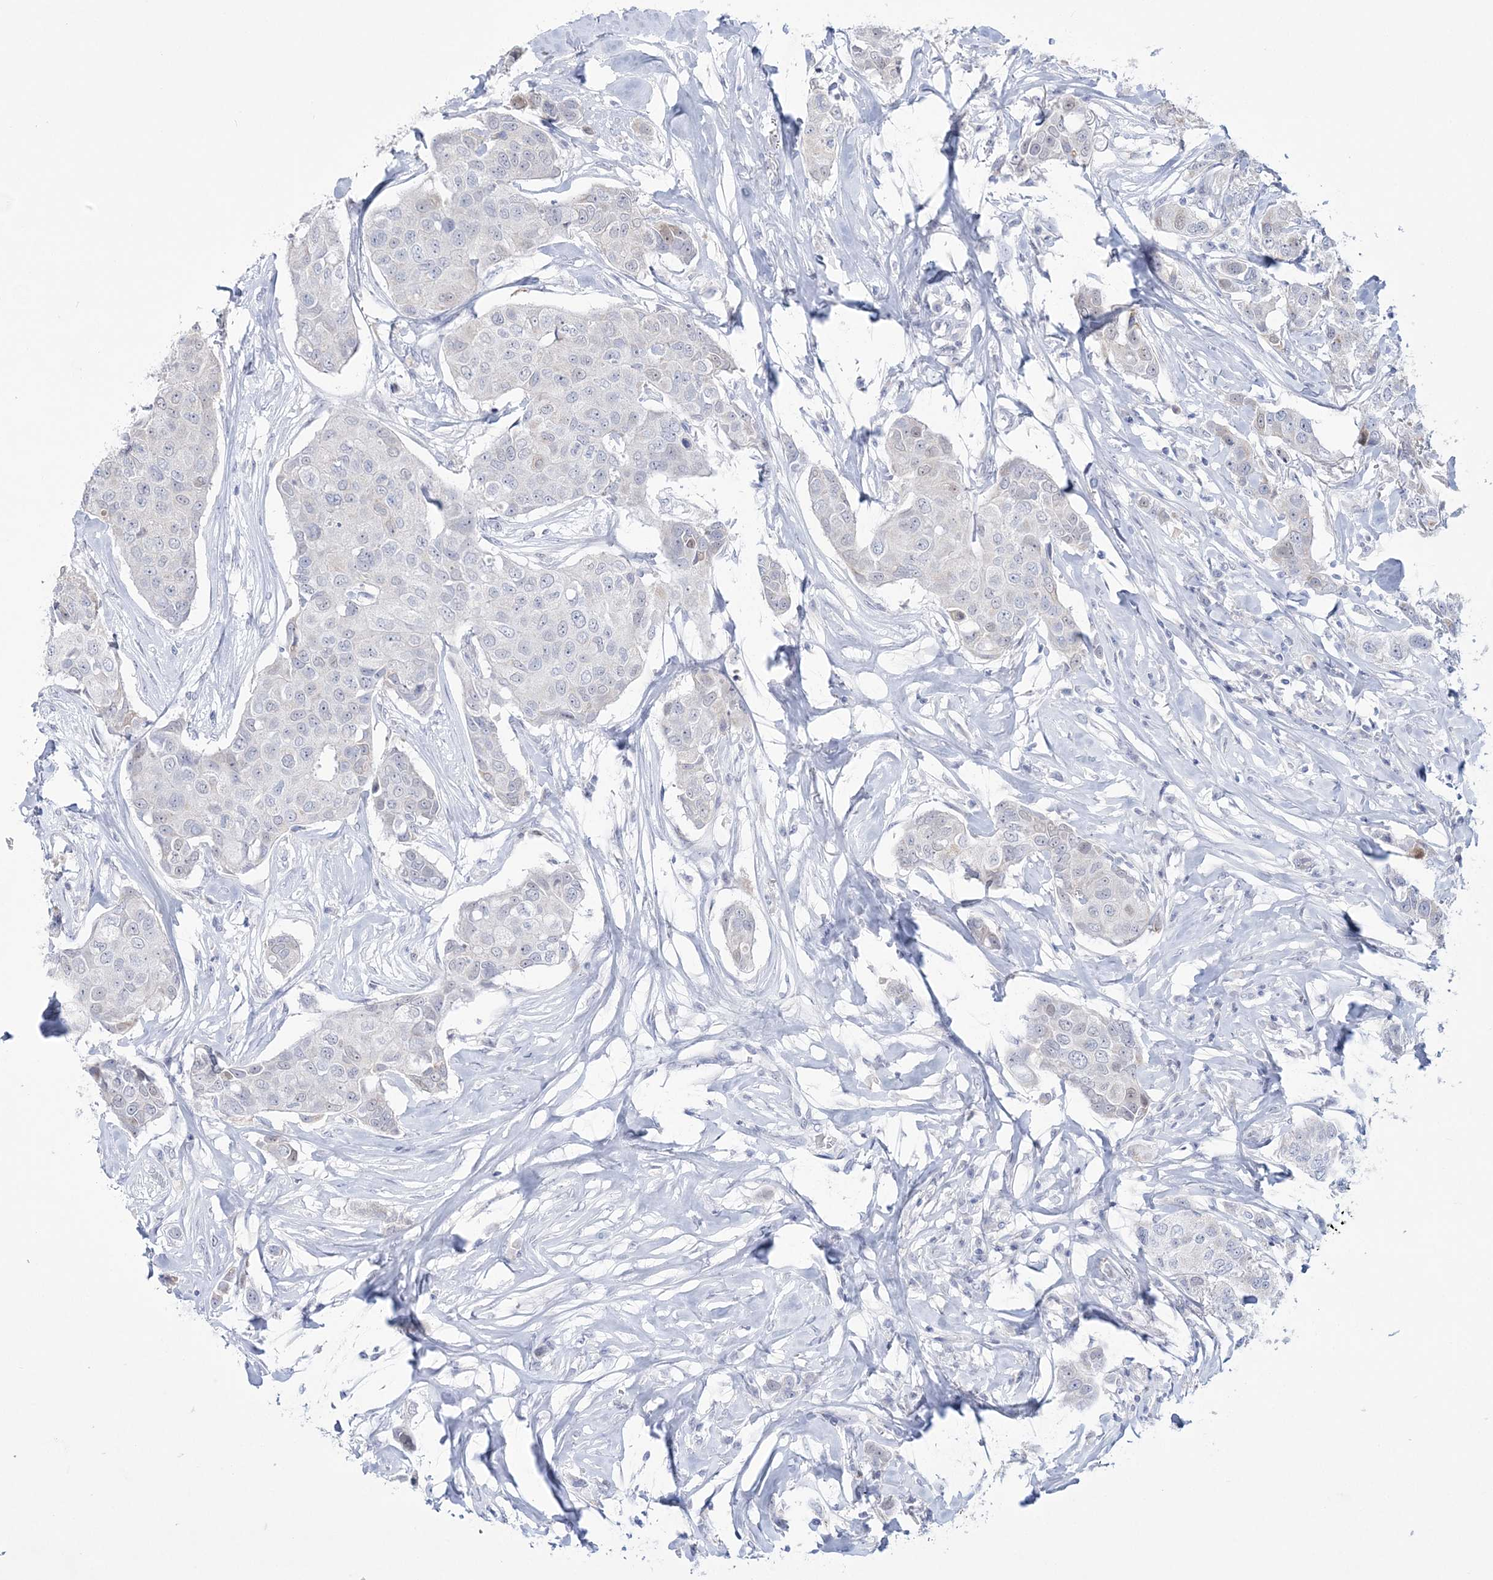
{"staining": {"intensity": "negative", "quantity": "none", "location": "none"}, "tissue": "breast cancer", "cell_type": "Tumor cells", "image_type": "cancer", "snomed": [{"axis": "morphology", "description": "Duct carcinoma"}, {"axis": "topography", "description": "Breast"}], "caption": "Immunohistochemistry image of breast invasive ductal carcinoma stained for a protein (brown), which demonstrates no staining in tumor cells. Nuclei are stained in blue.", "gene": "WDR27", "patient": {"sex": "female", "age": 80}}